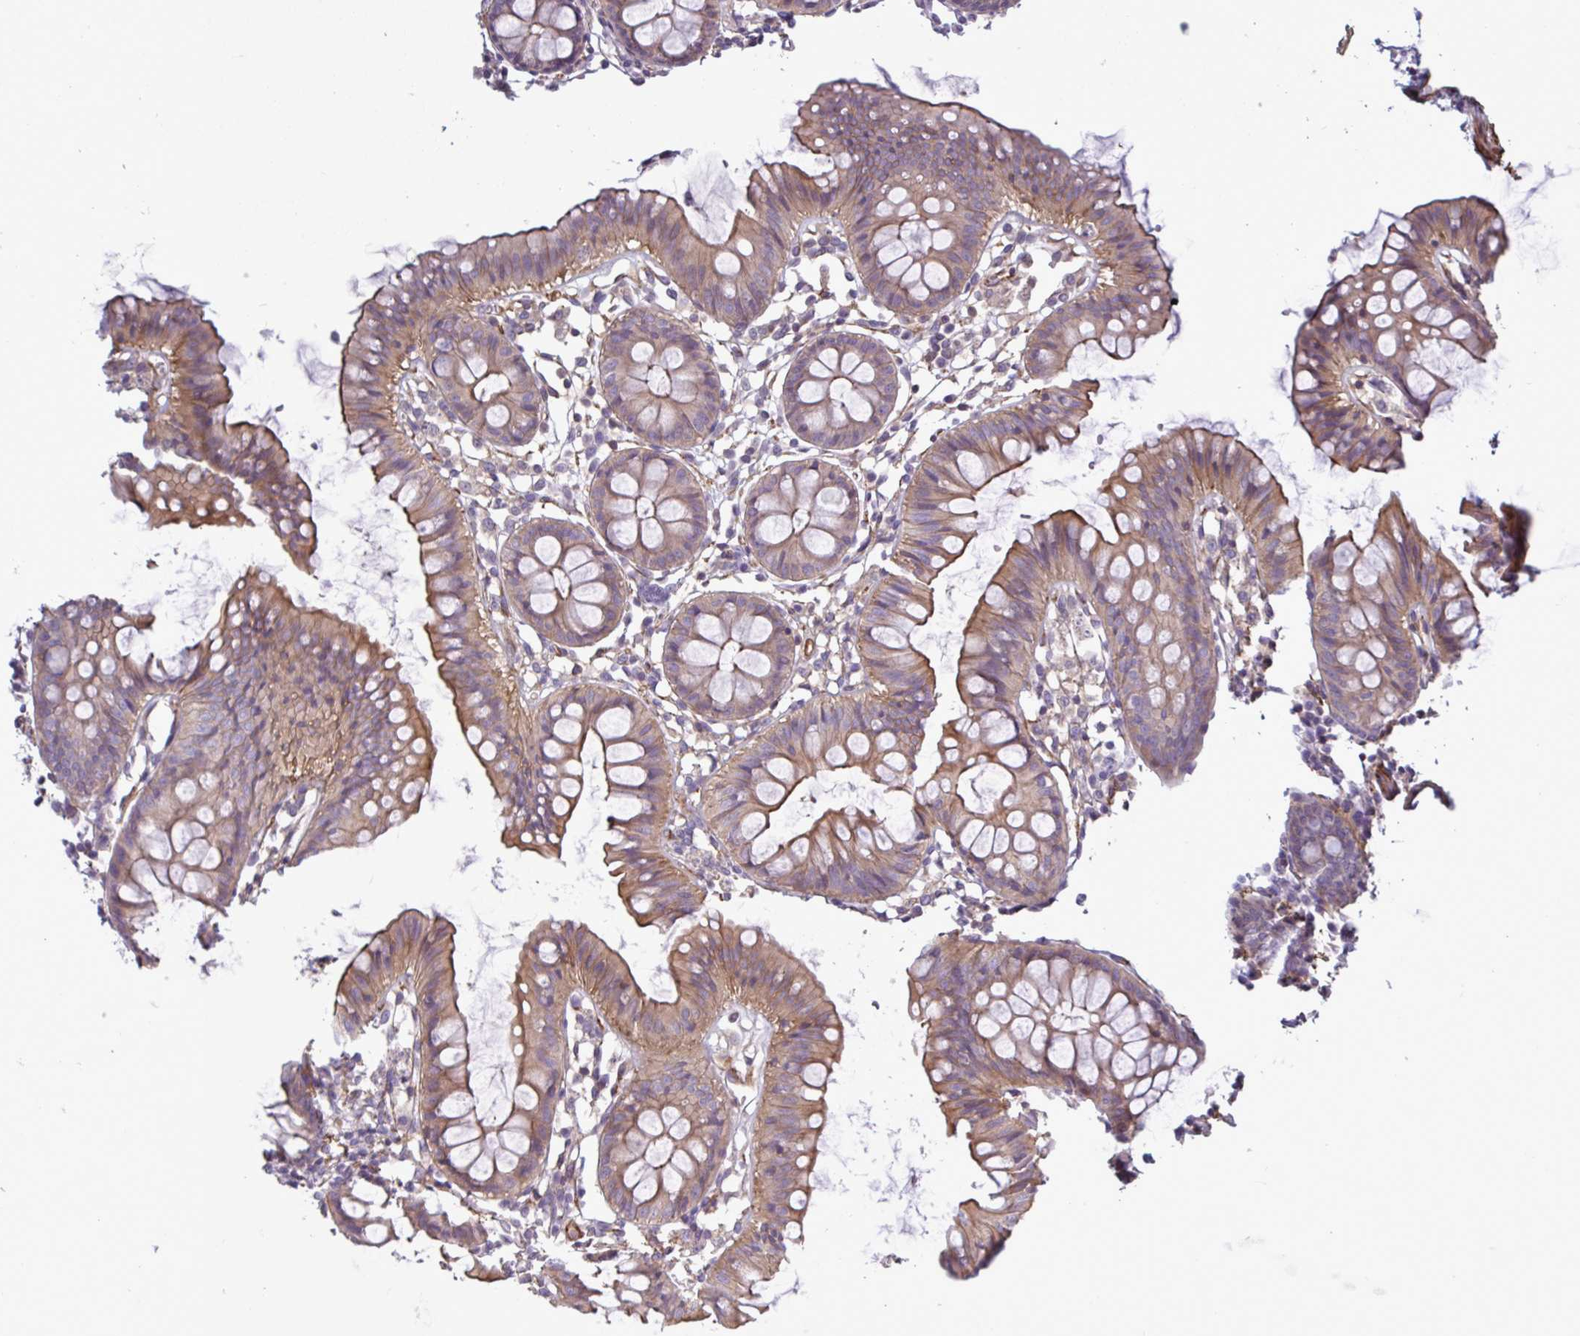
{"staining": {"intensity": "moderate", "quantity": "25%-75%", "location": "cytoplasmic/membranous"}, "tissue": "colon", "cell_type": "Endothelial cells", "image_type": "normal", "snomed": [{"axis": "morphology", "description": "Normal tissue, NOS"}, {"axis": "topography", "description": "Colon"}], "caption": "Benign colon shows moderate cytoplasmic/membranous staining in approximately 25%-75% of endothelial cells, visualized by immunohistochemistry.", "gene": "SHISA7", "patient": {"sex": "female", "age": 84}}